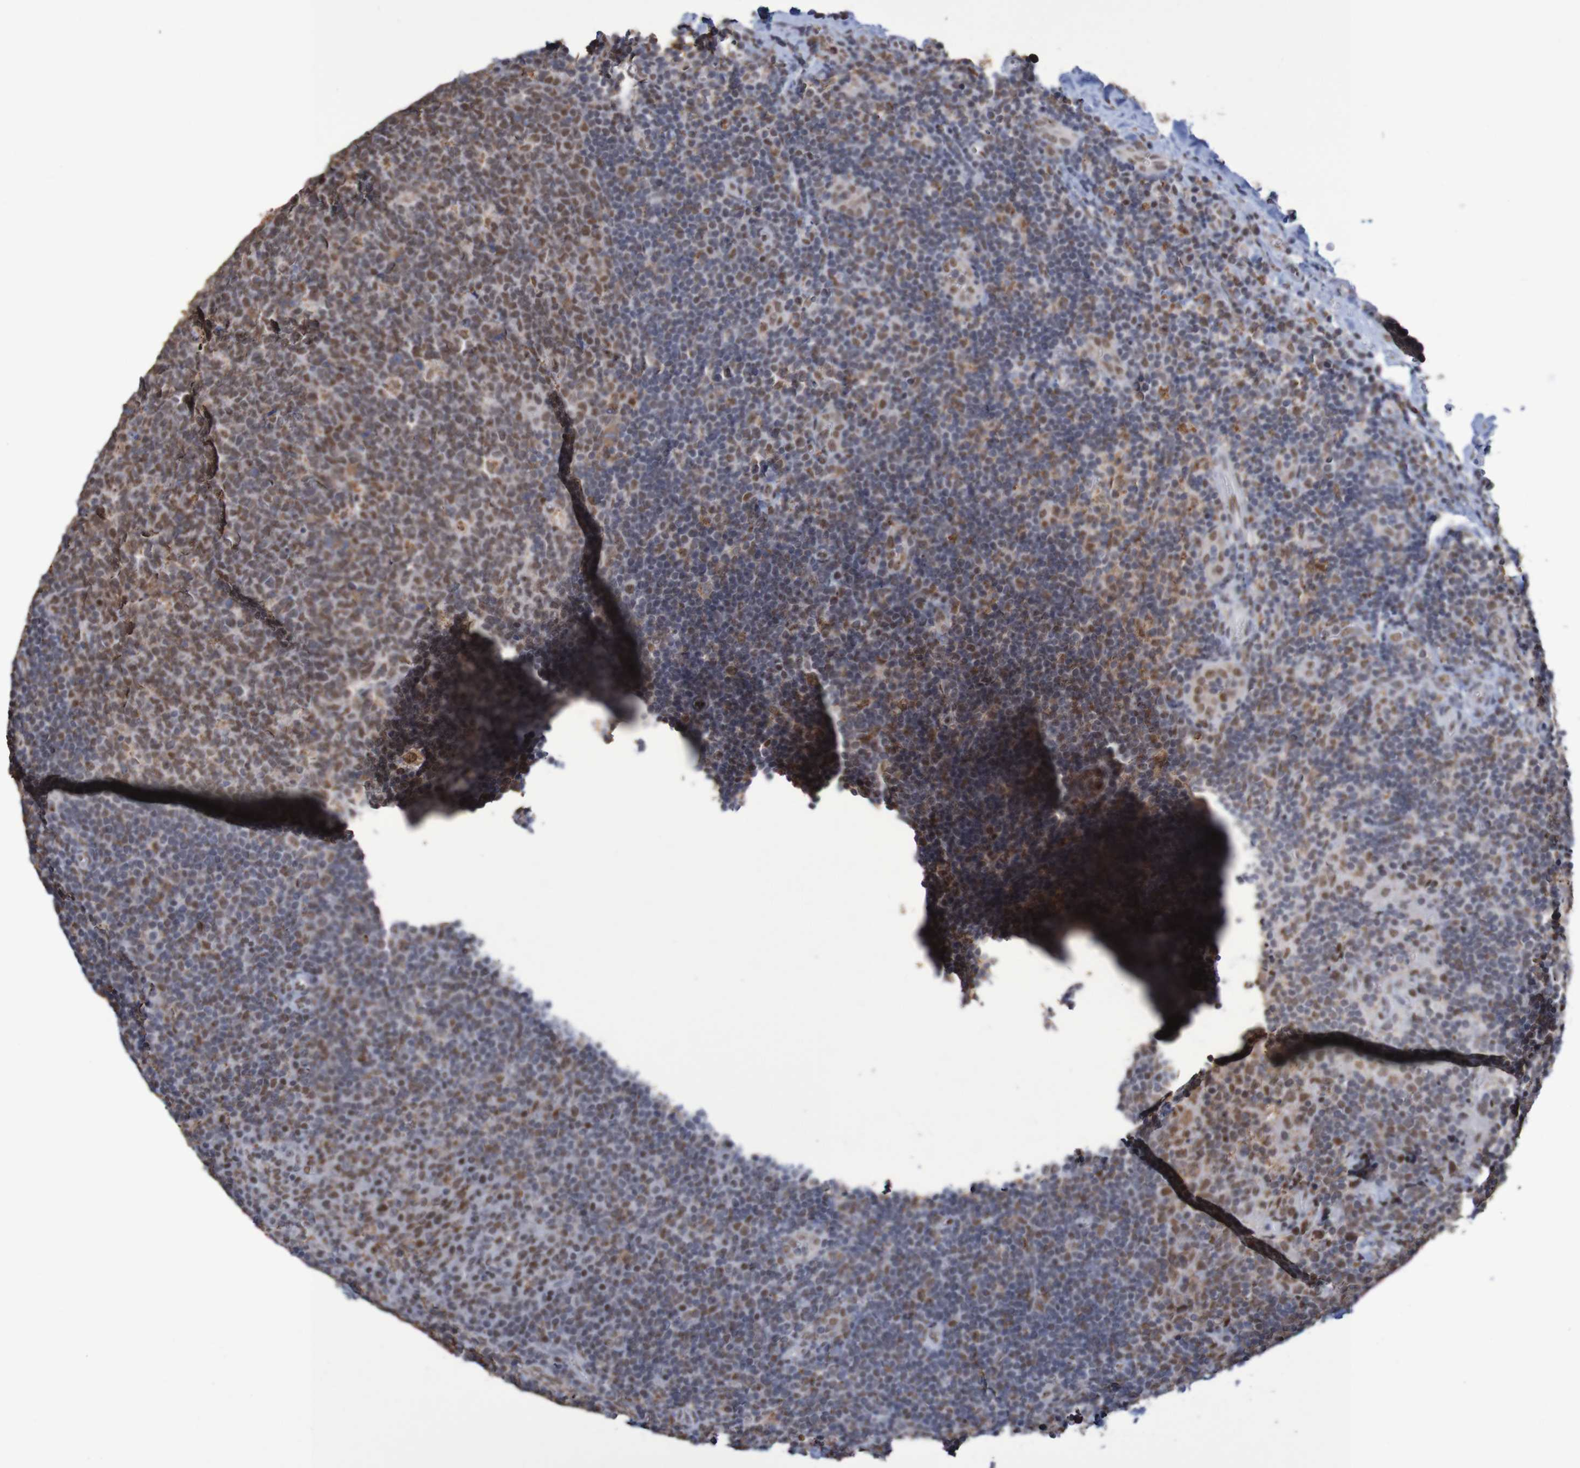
{"staining": {"intensity": "weak", "quantity": ">75%", "location": "nuclear"}, "tissue": "tonsil", "cell_type": "Germinal center cells", "image_type": "normal", "snomed": [{"axis": "morphology", "description": "Normal tissue, NOS"}, {"axis": "topography", "description": "Tonsil"}], "caption": "Immunohistochemistry of benign tonsil displays low levels of weak nuclear positivity in approximately >75% of germinal center cells.", "gene": "MRTFB", "patient": {"sex": "male", "age": 17}}